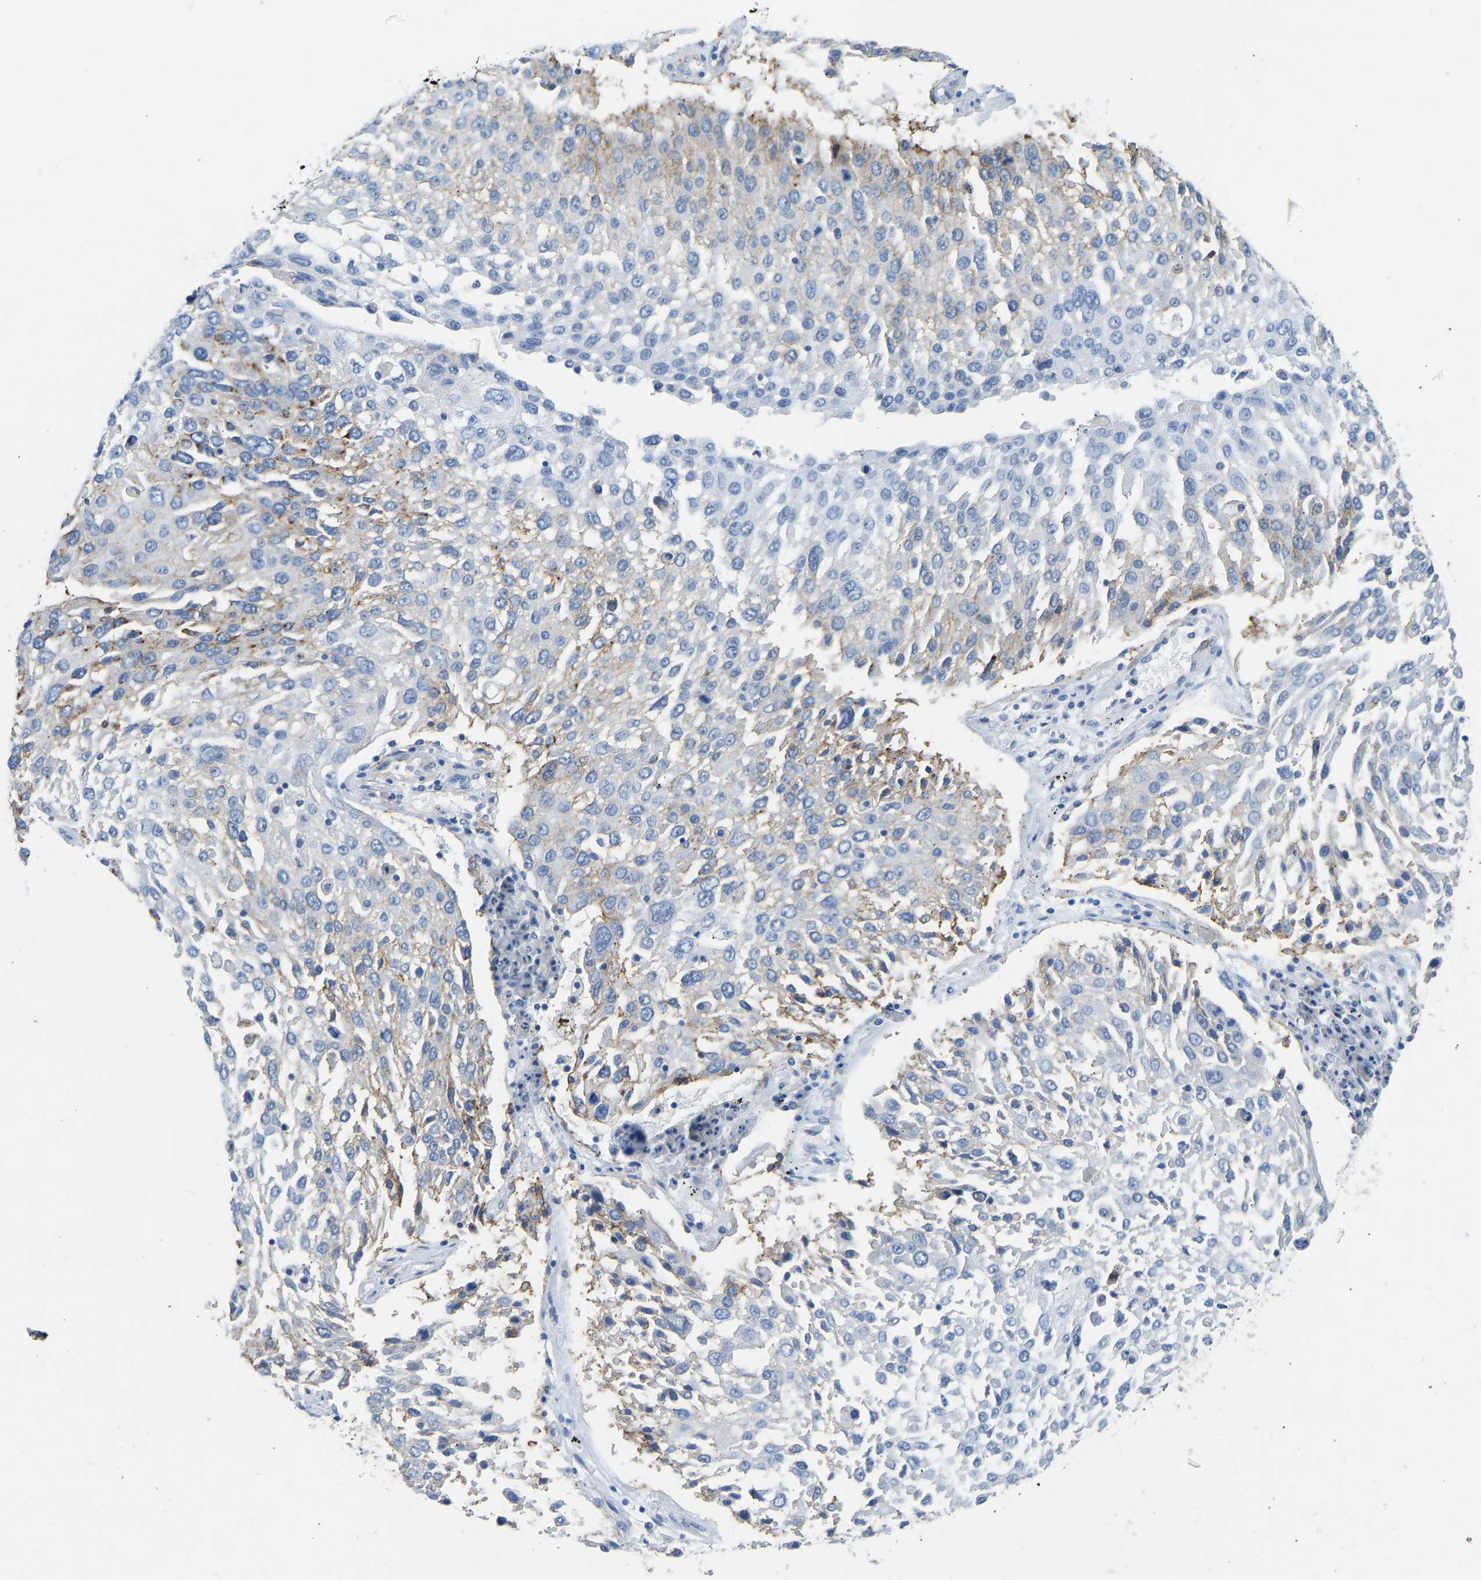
{"staining": {"intensity": "moderate", "quantity": "<25%", "location": "cytoplasmic/membranous"}, "tissue": "lung cancer", "cell_type": "Tumor cells", "image_type": "cancer", "snomed": [{"axis": "morphology", "description": "Squamous cell carcinoma, NOS"}, {"axis": "topography", "description": "Lung"}], "caption": "Protein expression analysis of human squamous cell carcinoma (lung) reveals moderate cytoplasmic/membranous positivity in about <25% of tumor cells.", "gene": "ATP1A1", "patient": {"sex": "male", "age": 65}}